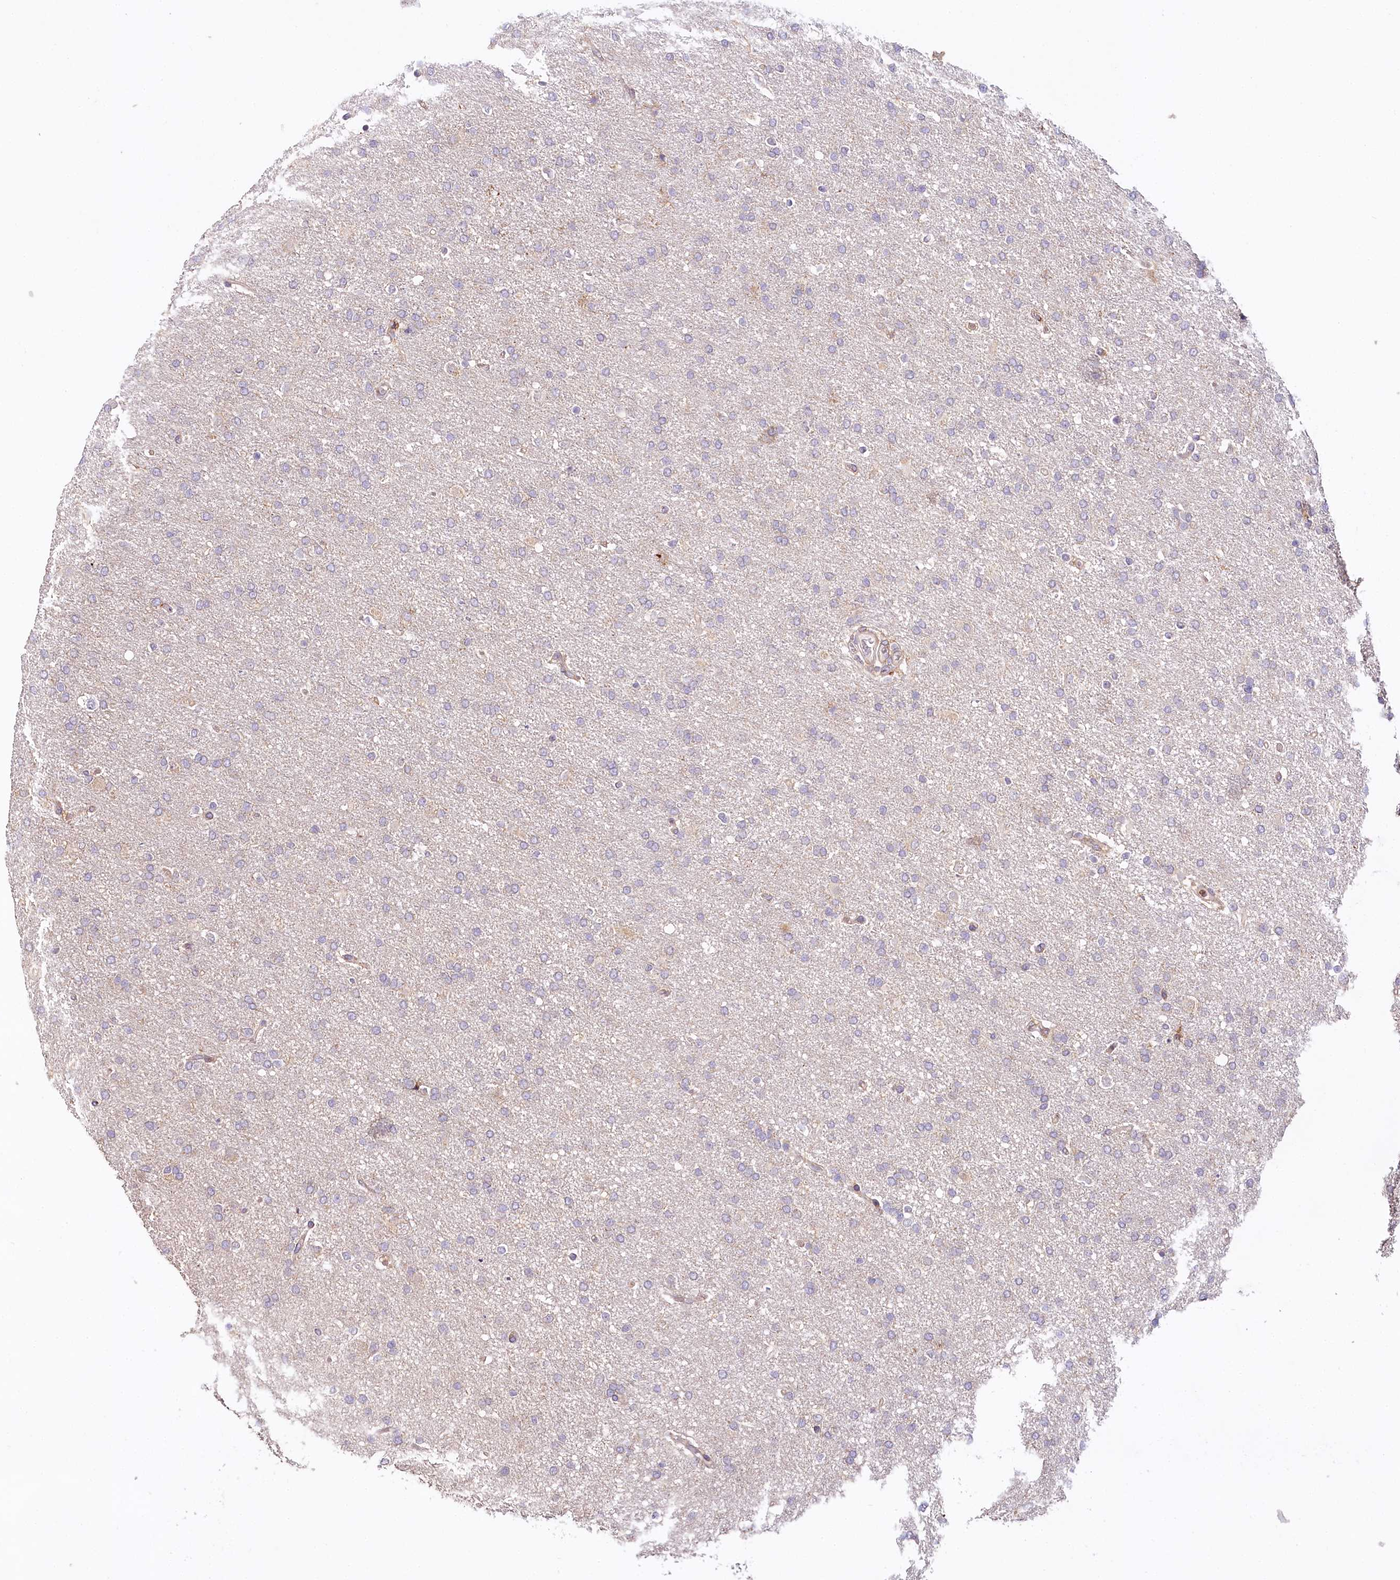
{"staining": {"intensity": "negative", "quantity": "none", "location": "none"}, "tissue": "glioma", "cell_type": "Tumor cells", "image_type": "cancer", "snomed": [{"axis": "morphology", "description": "Glioma, malignant, High grade"}, {"axis": "topography", "description": "Brain"}], "caption": "This is an immunohistochemistry (IHC) histopathology image of malignant high-grade glioma. There is no expression in tumor cells.", "gene": "VEGFA", "patient": {"sex": "male", "age": 72}}